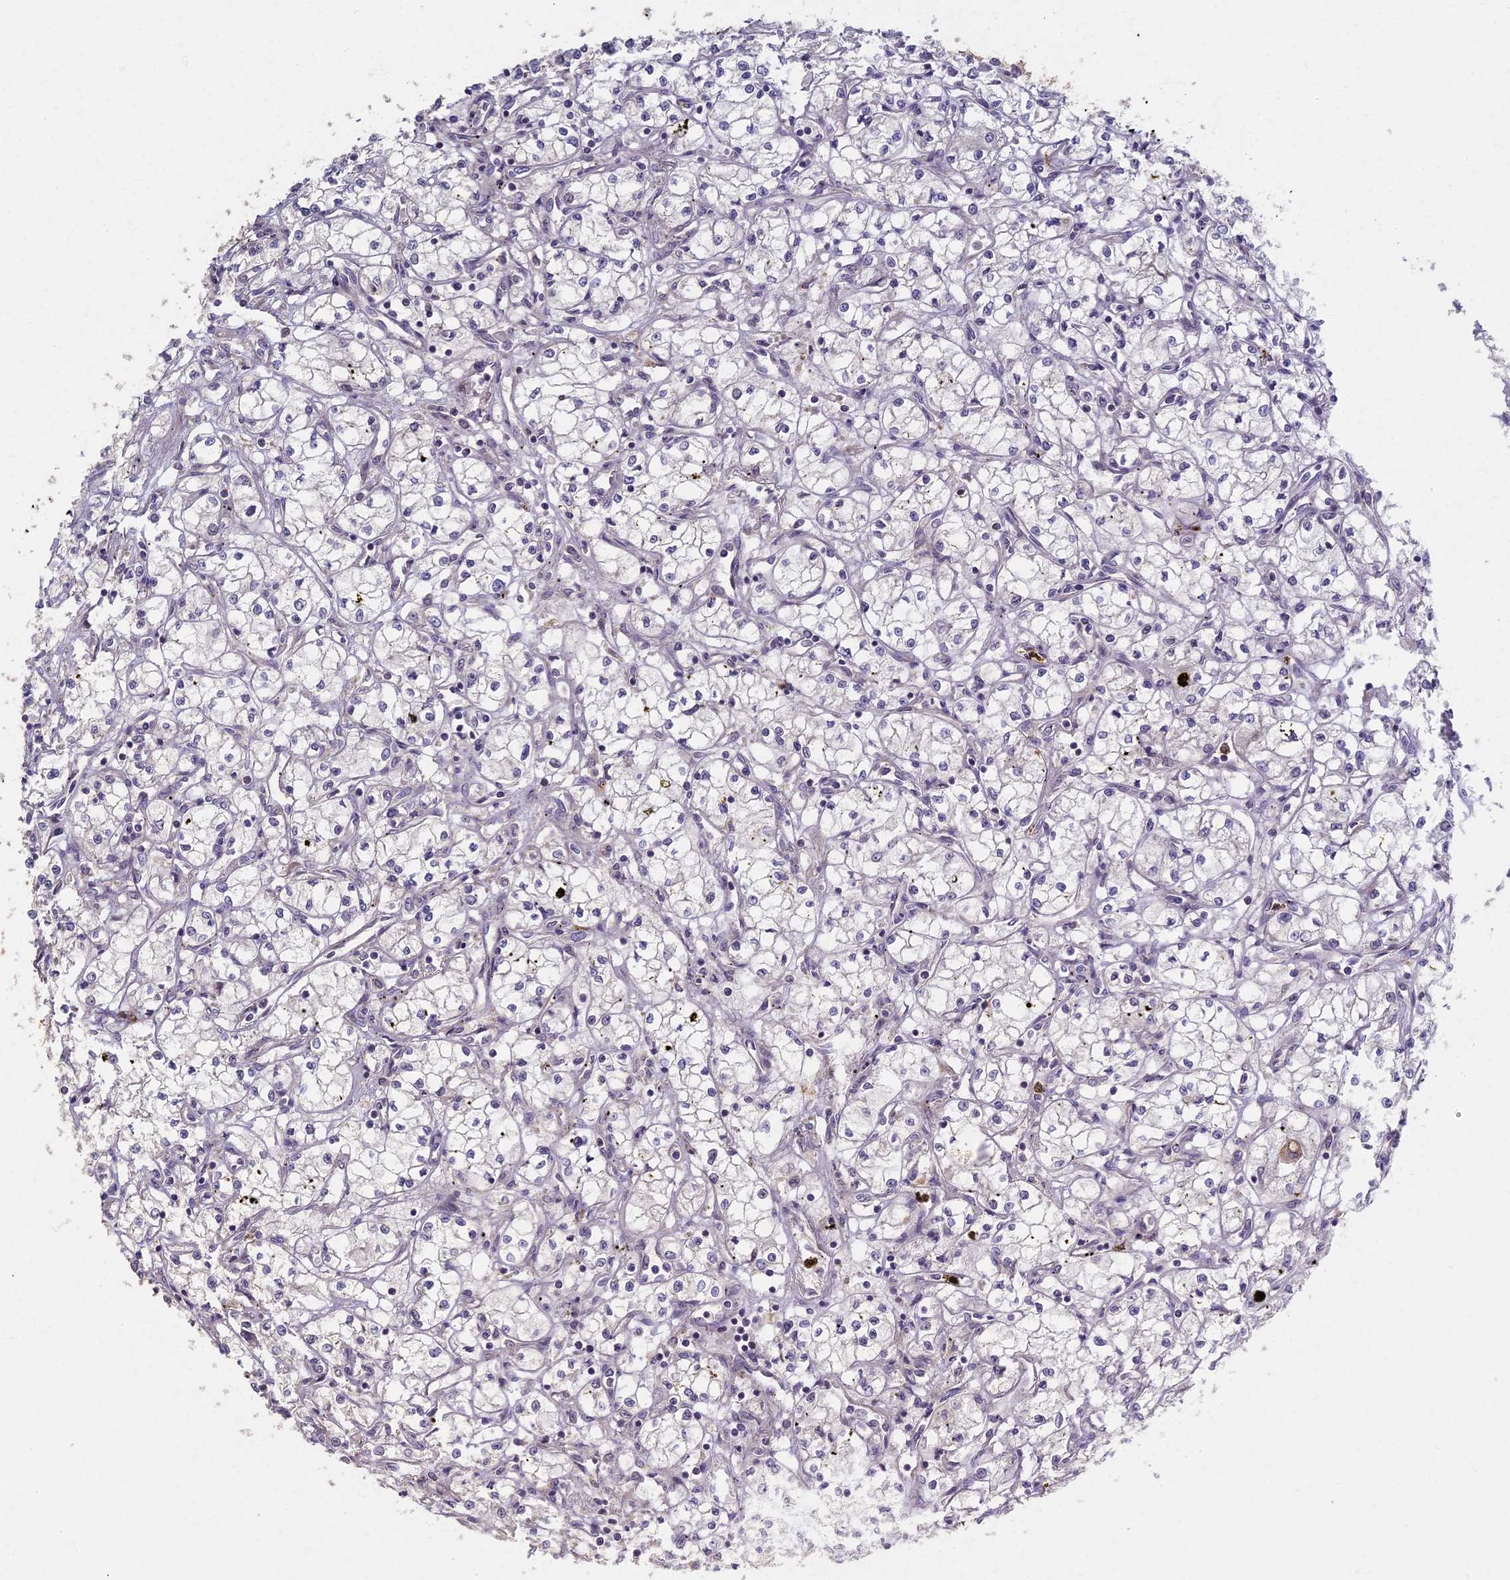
{"staining": {"intensity": "negative", "quantity": "none", "location": "none"}, "tissue": "renal cancer", "cell_type": "Tumor cells", "image_type": "cancer", "snomed": [{"axis": "morphology", "description": "Adenocarcinoma, NOS"}, {"axis": "topography", "description": "Kidney"}], "caption": "Renal cancer stained for a protein using immunohistochemistry demonstrates no positivity tumor cells.", "gene": "AP4E1", "patient": {"sex": "male", "age": 59}}